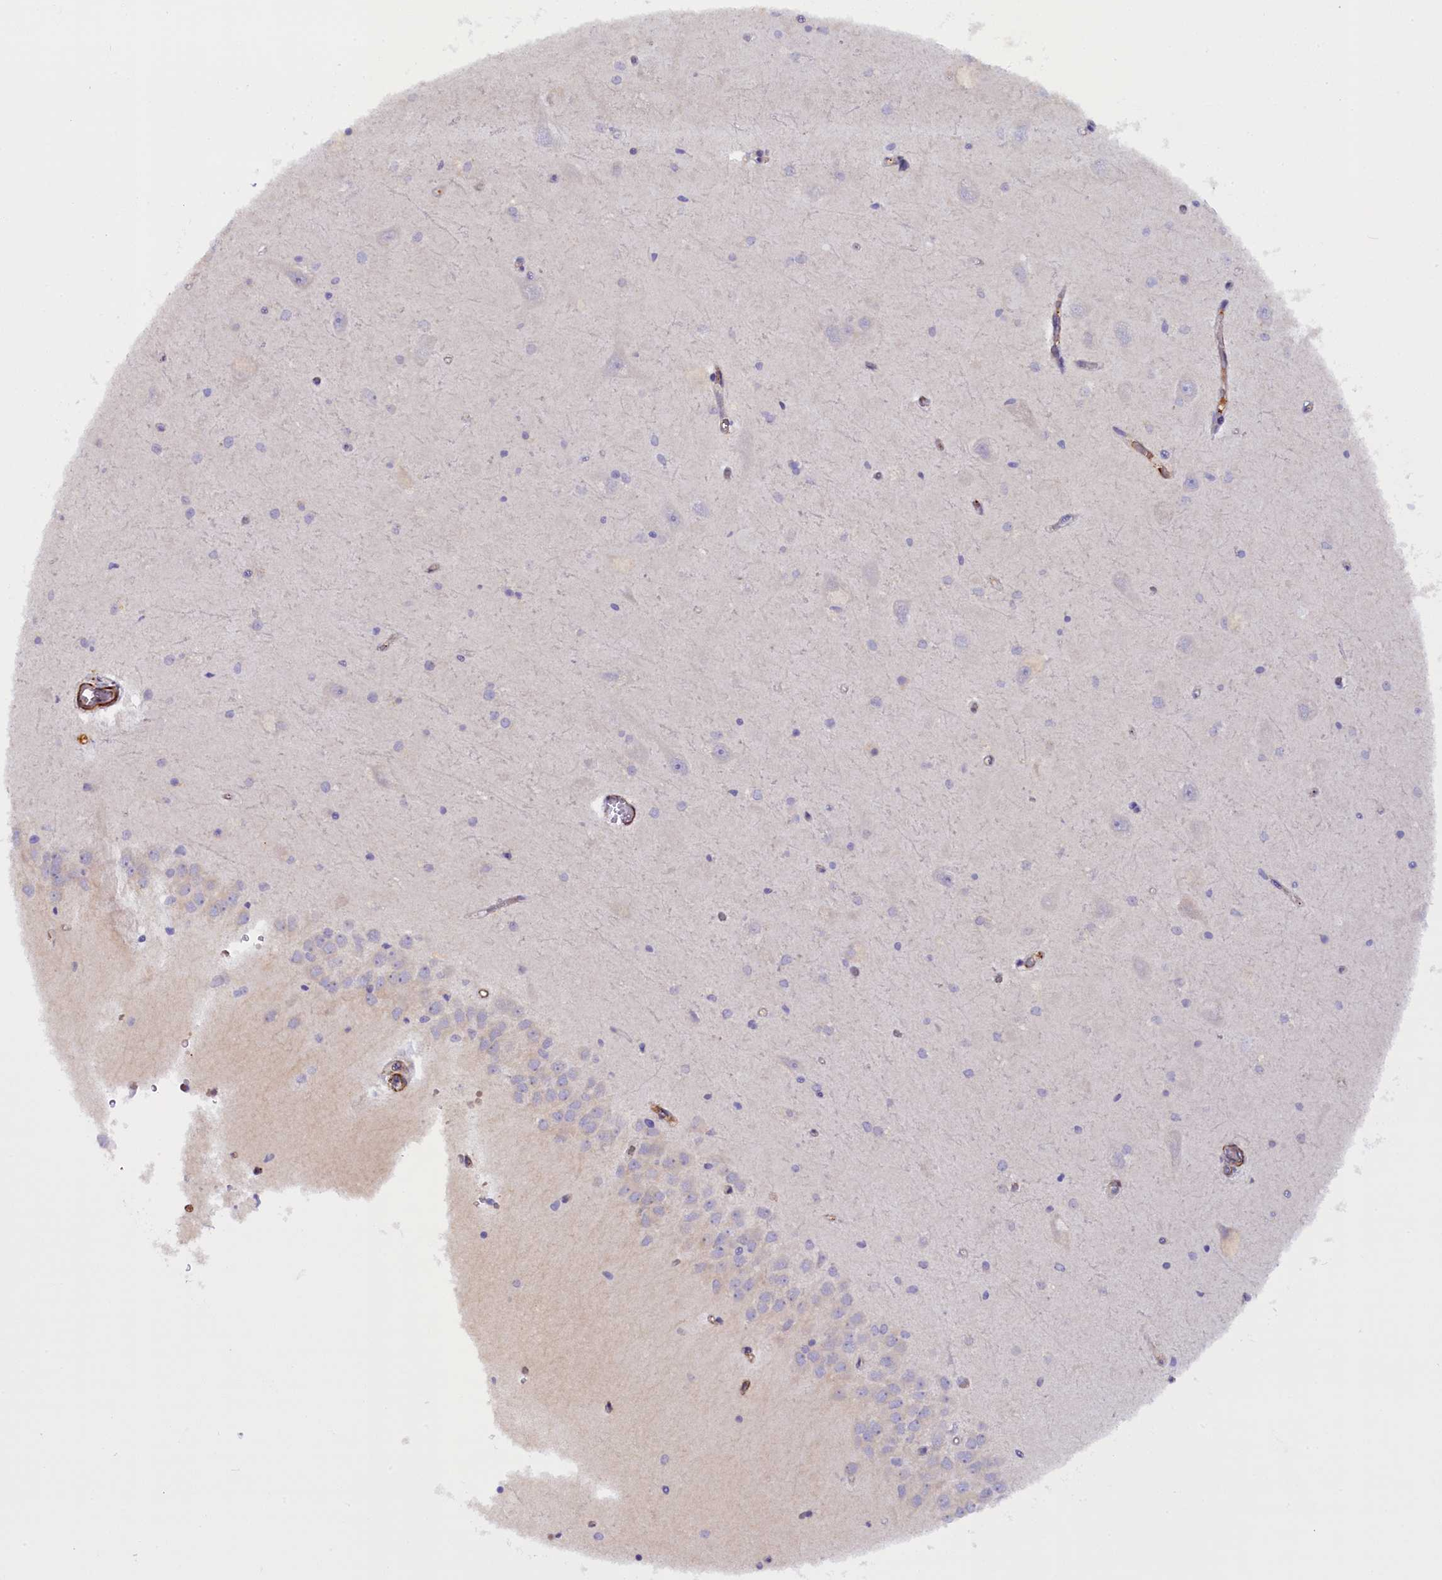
{"staining": {"intensity": "negative", "quantity": "none", "location": "none"}, "tissue": "hippocampus", "cell_type": "Glial cells", "image_type": "normal", "snomed": [{"axis": "morphology", "description": "Normal tissue, NOS"}, {"axis": "topography", "description": "Hippocampus"}], "caption": "Benign hippocampus was stained to show a protein in brown. There is no significant staining in glial cells.", "gene": "FUZ", "patient": {"sex": "male", "age": 45}}